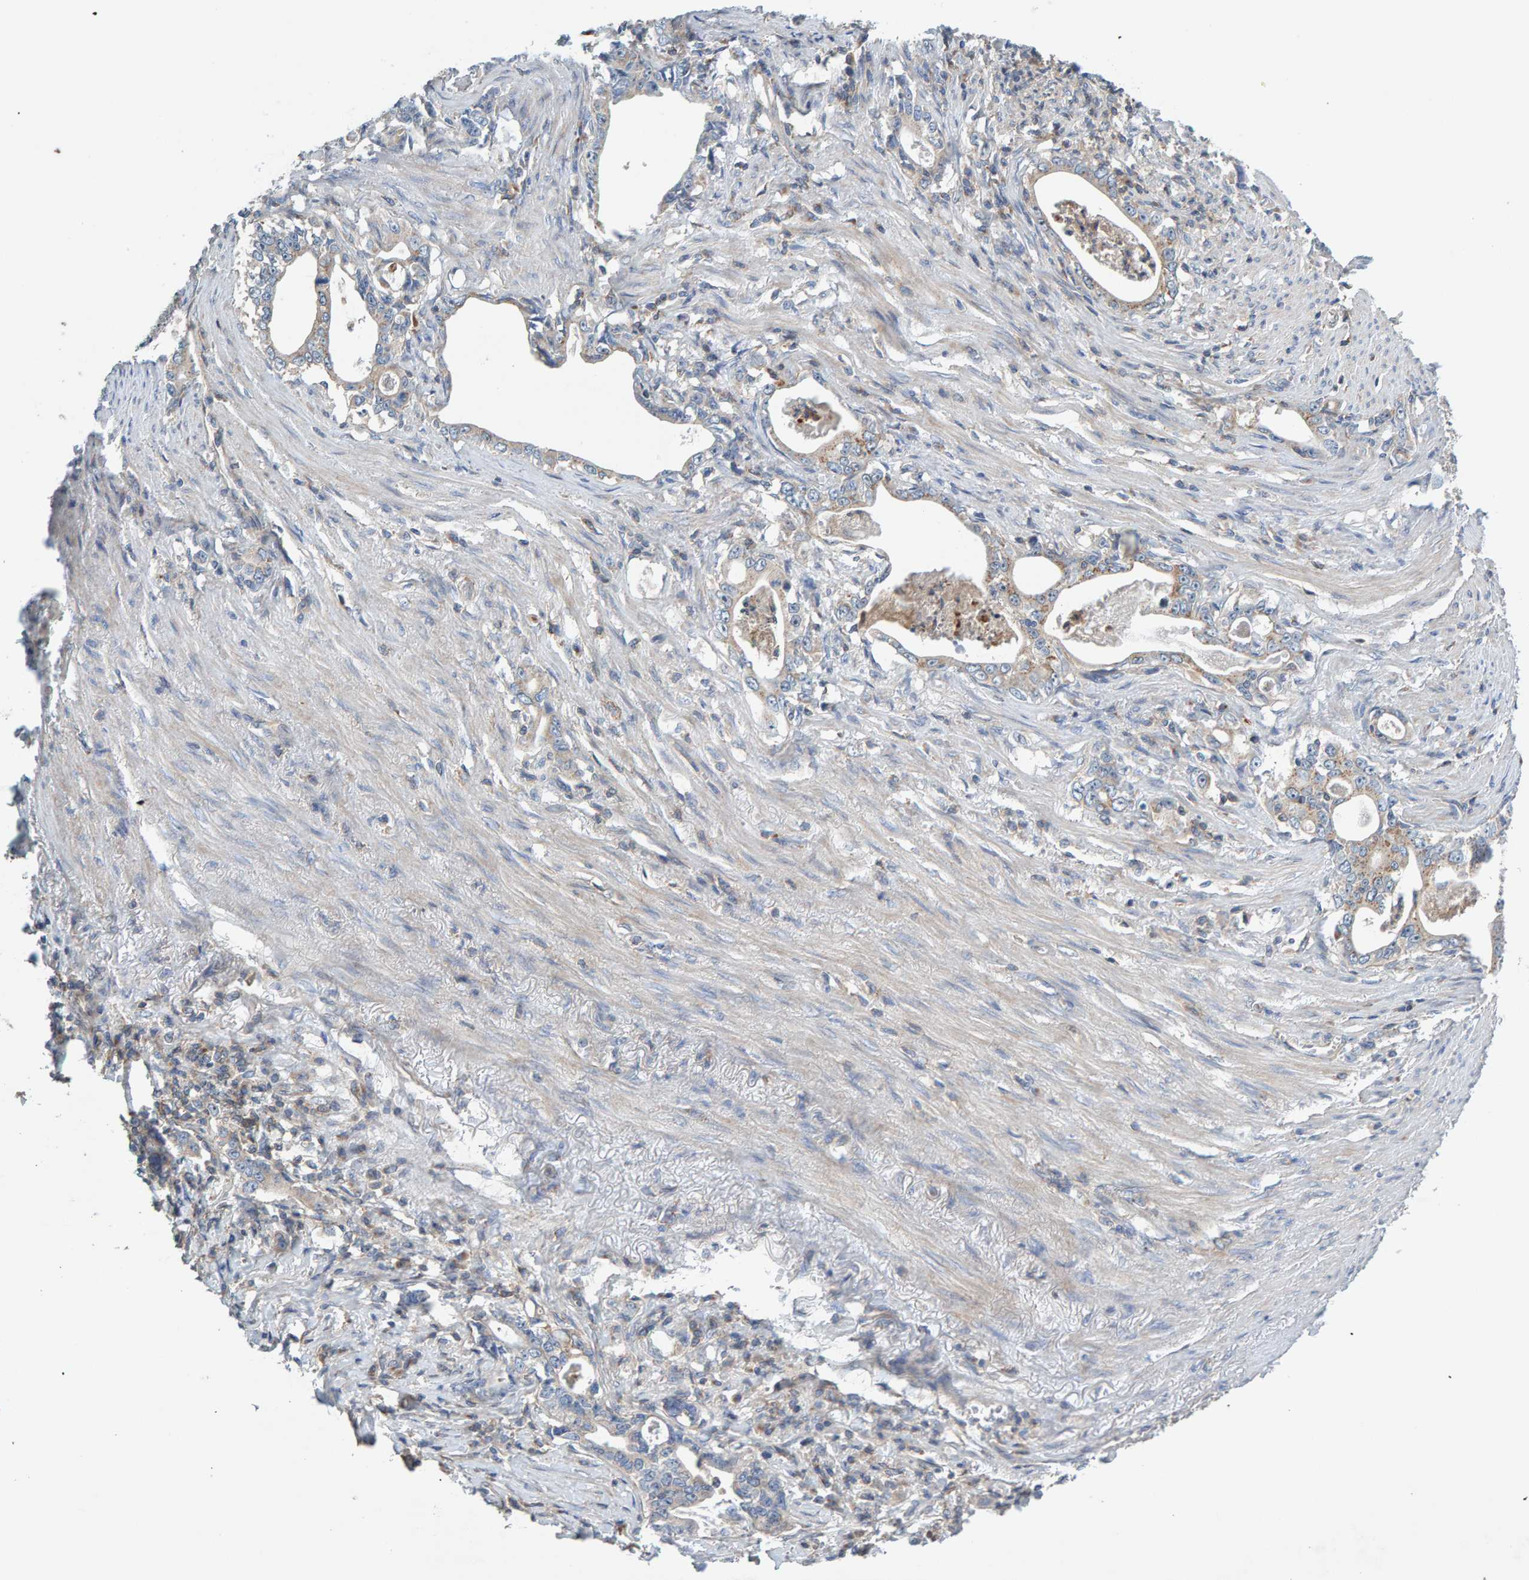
{"staining": {"intensity": "weak", "quantity": "25%-75%", "location": "cytoplasmic/membranous"}, "tissue": "stomach cancer", "cell_type": "Tumor cells", "image_type": "cancer", "snomed": [{"axis": "morphology", "description": "Adenocarcinoma, NOS"}, {"axis": "topography", "description": "Stomach, lower"}], "caption": "Immunohistochemical staining of stomach adenocarcinoma exhibits weak cytoplasmic/membranous protein staining in approximately 25%-75% of tumor cells.", "gene": "CCM2", "patient": {"sex": "female", "age": 72}}